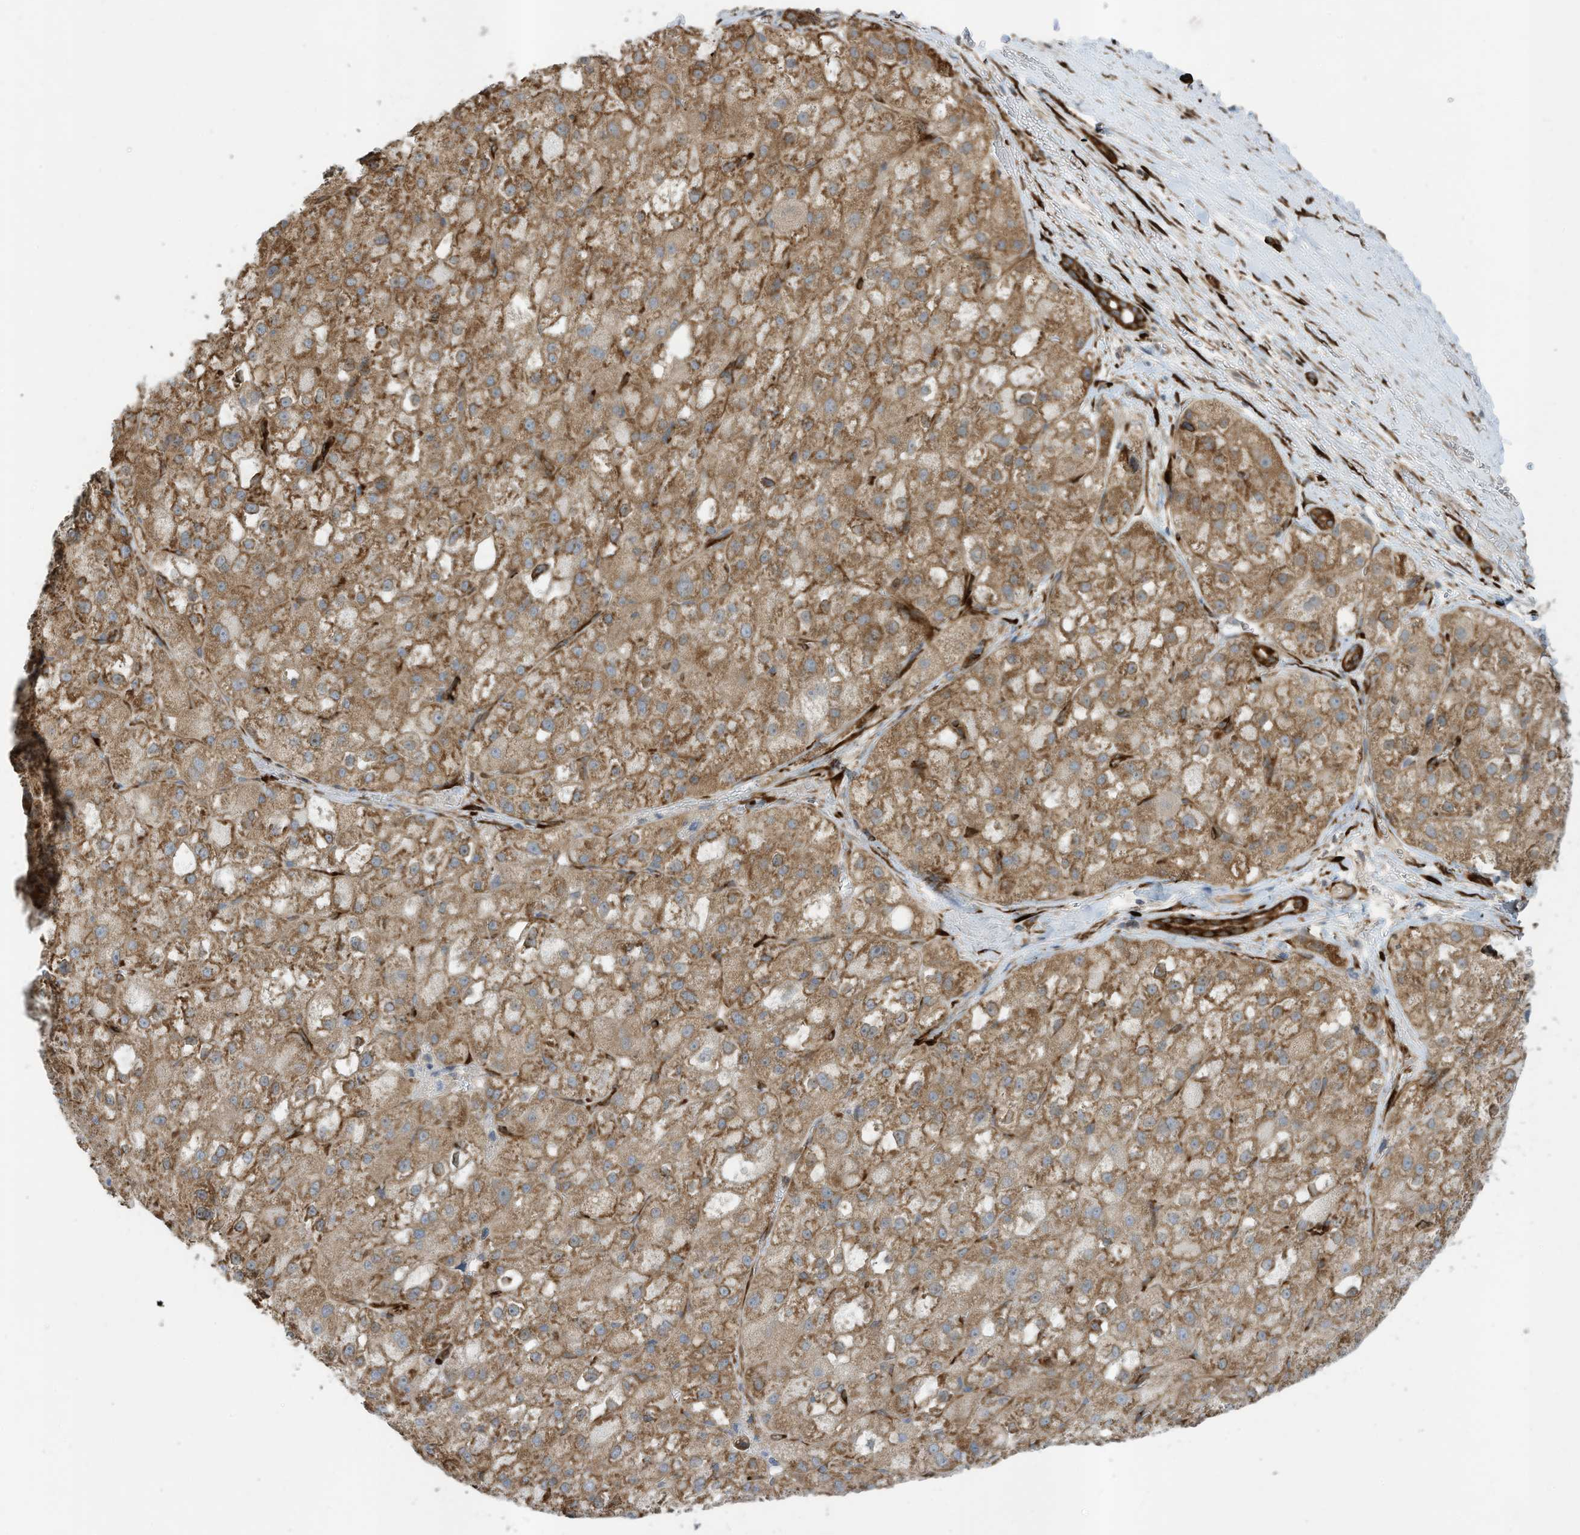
{"staining": {"intensity": "moderate", "quantity": ">75%", "location": "cytoplasmic/membranous"}, "tissue": "liver cancer", "cell_type": "Tumor cells", "image_type": "cancer", "snomed": [{"axis": "morphology", "description": "Carcinoma, Hepatocellular, NOS"}, {"axis": "topography", "description": "Liver"}], "caption": "Immunohistochemical staining of hepatocellular carcinoma (liver) demonstrates medium levels of moderate cytoplasmic/membranous positivity in about >75% of tumor cells.", "gene": "ZBTB45", "patient": {"sex": "male", "age": 57}}